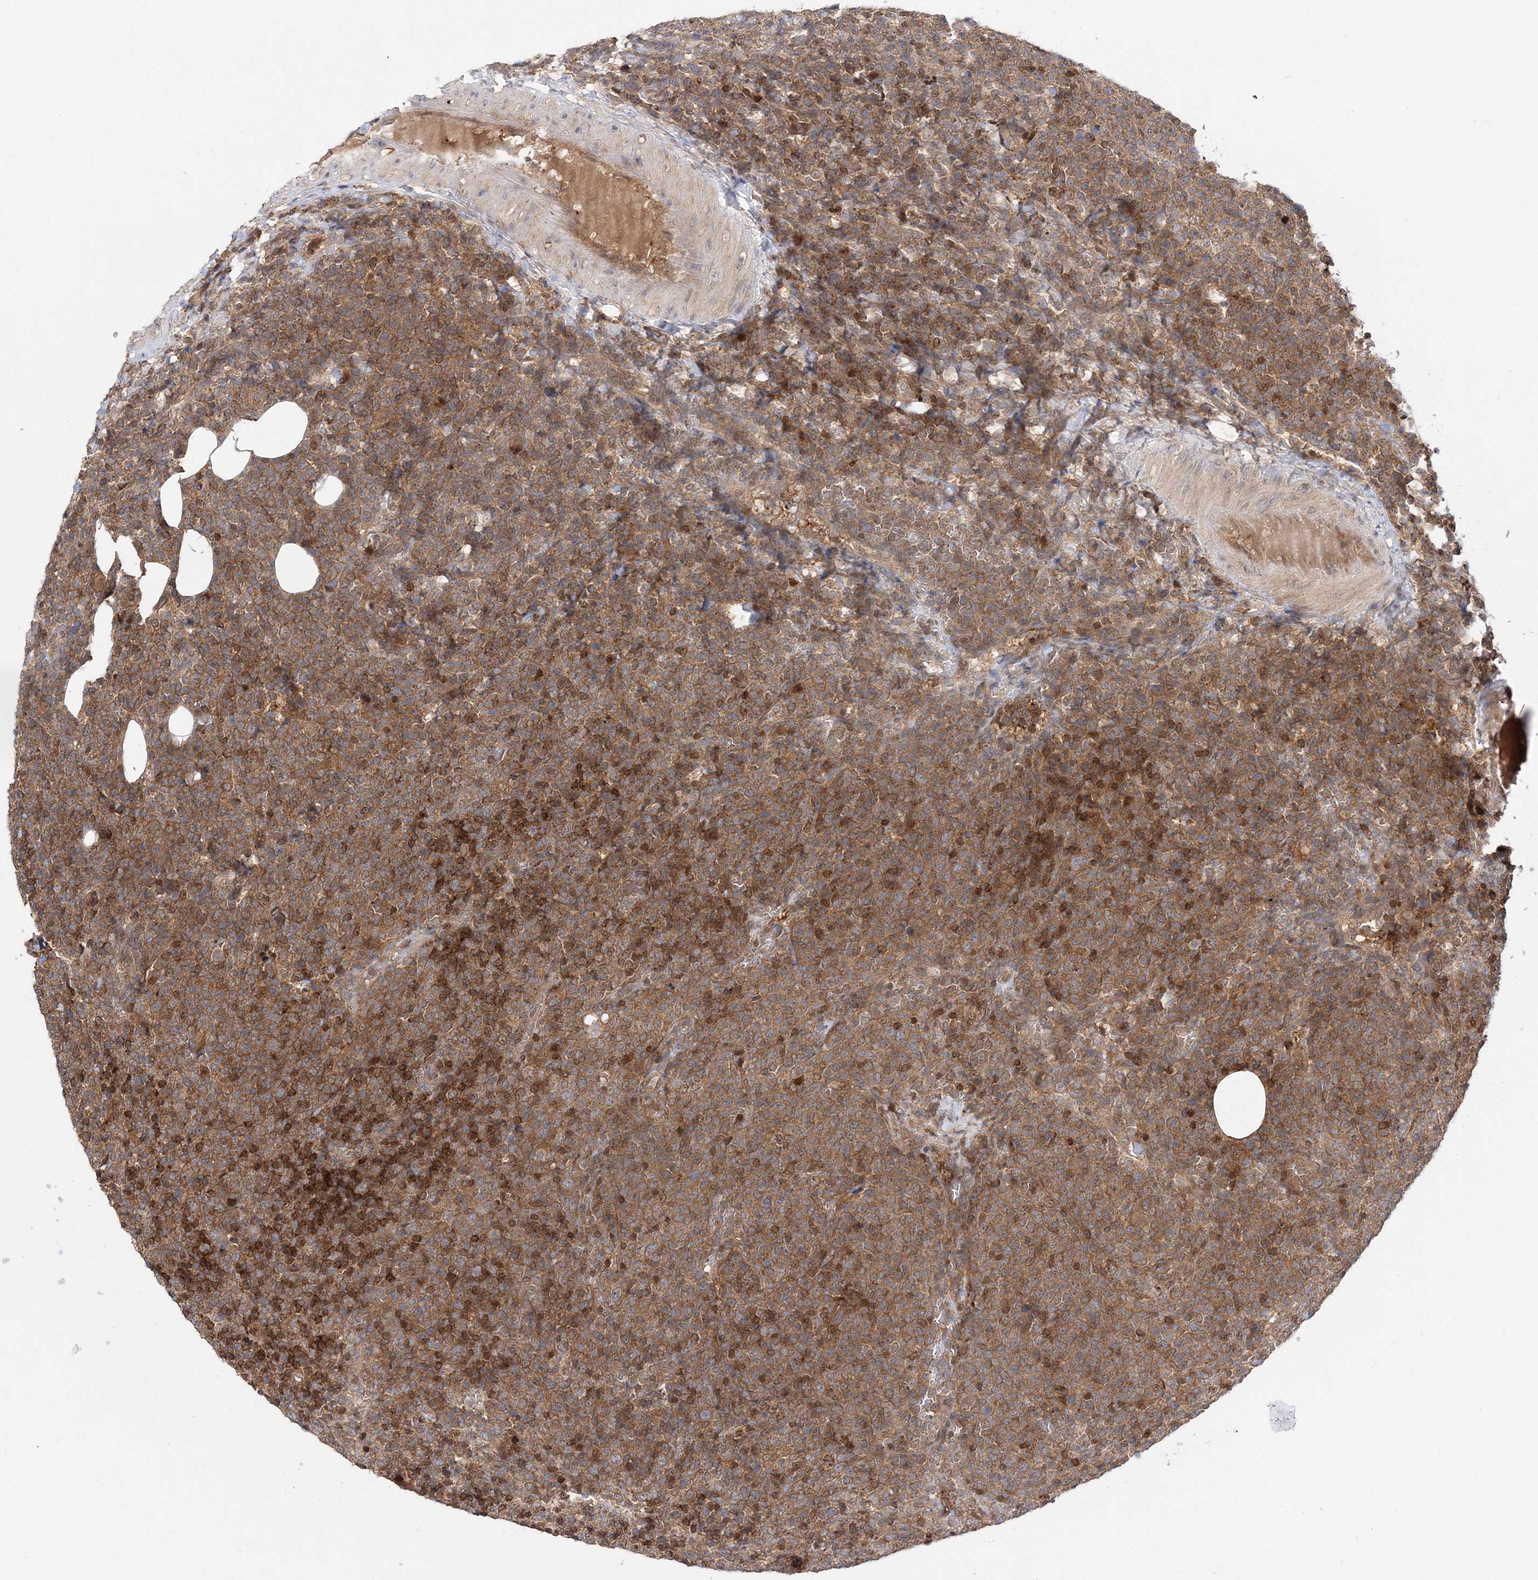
{"staining": {"intensity": "moderate", "quantity": ">75%", "location": "cytoplasmic/membranous"}, "tissue": "lymphoma", "cell_type": "Tumor cells", "image_type": "cancer", "snomed": [{"axis": "morphology", "description": "Malignant lymphoma, non-Hodgkin's type, High grade"}, {"axis": "topography", "description": "Lymph node"}], "caption": "Immunohistochemistry histopathology image of high-grade malignant lymphoma, non-Hodgkin's type stained for a protein (brown), which demonstrates medium levels of moderate cytoplasmic/membranous staining in approximately >75% of tumor cells.", "gene": "NIF3L1", "patient": {"sex": "male", "age": 61}}